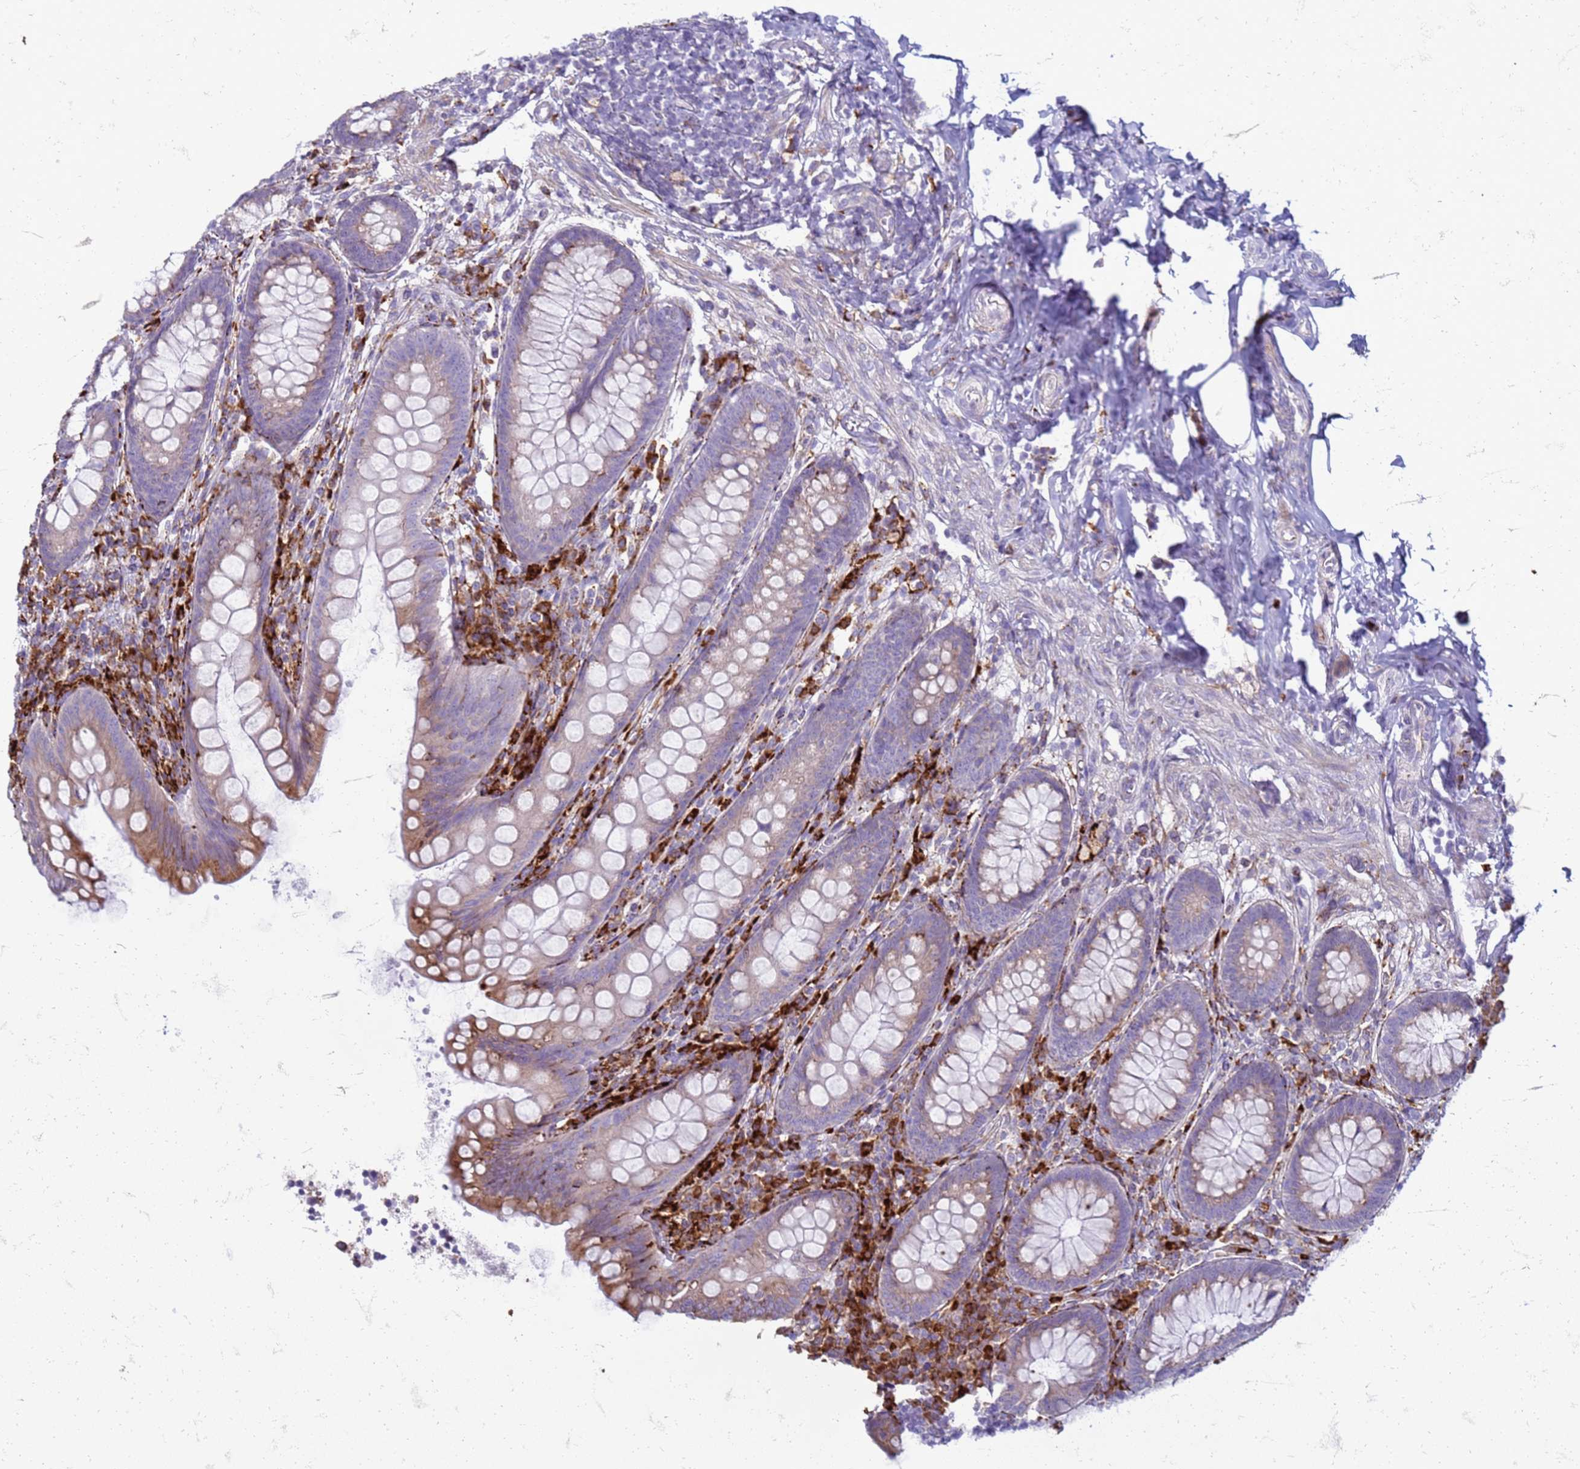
{"staining": {"intensity": "weak", "quantity": "25%-75%", "location": "cytoplasmic/membranous"}, "tissue": "appendix", "cell_type": "Glandular cells", "image_type": "normal", "snomed": [{"axis": "morphology", "description": "Normal tissue, NOS"}, {"axis": "topography", "description": "Appendix"}], "caption": "A histopathology image of human appendix stained for a protein shows weak cytoplasmic/membranous brown staining in glandular cells. The staining was performed using DAB (3,3'-diaminobenzidine), with brown indicating positive protein expression. Nuclei are stained blue with hematoxylin.", "gene": "PDK3", "patient": {"sex": "female", "age": 33}}